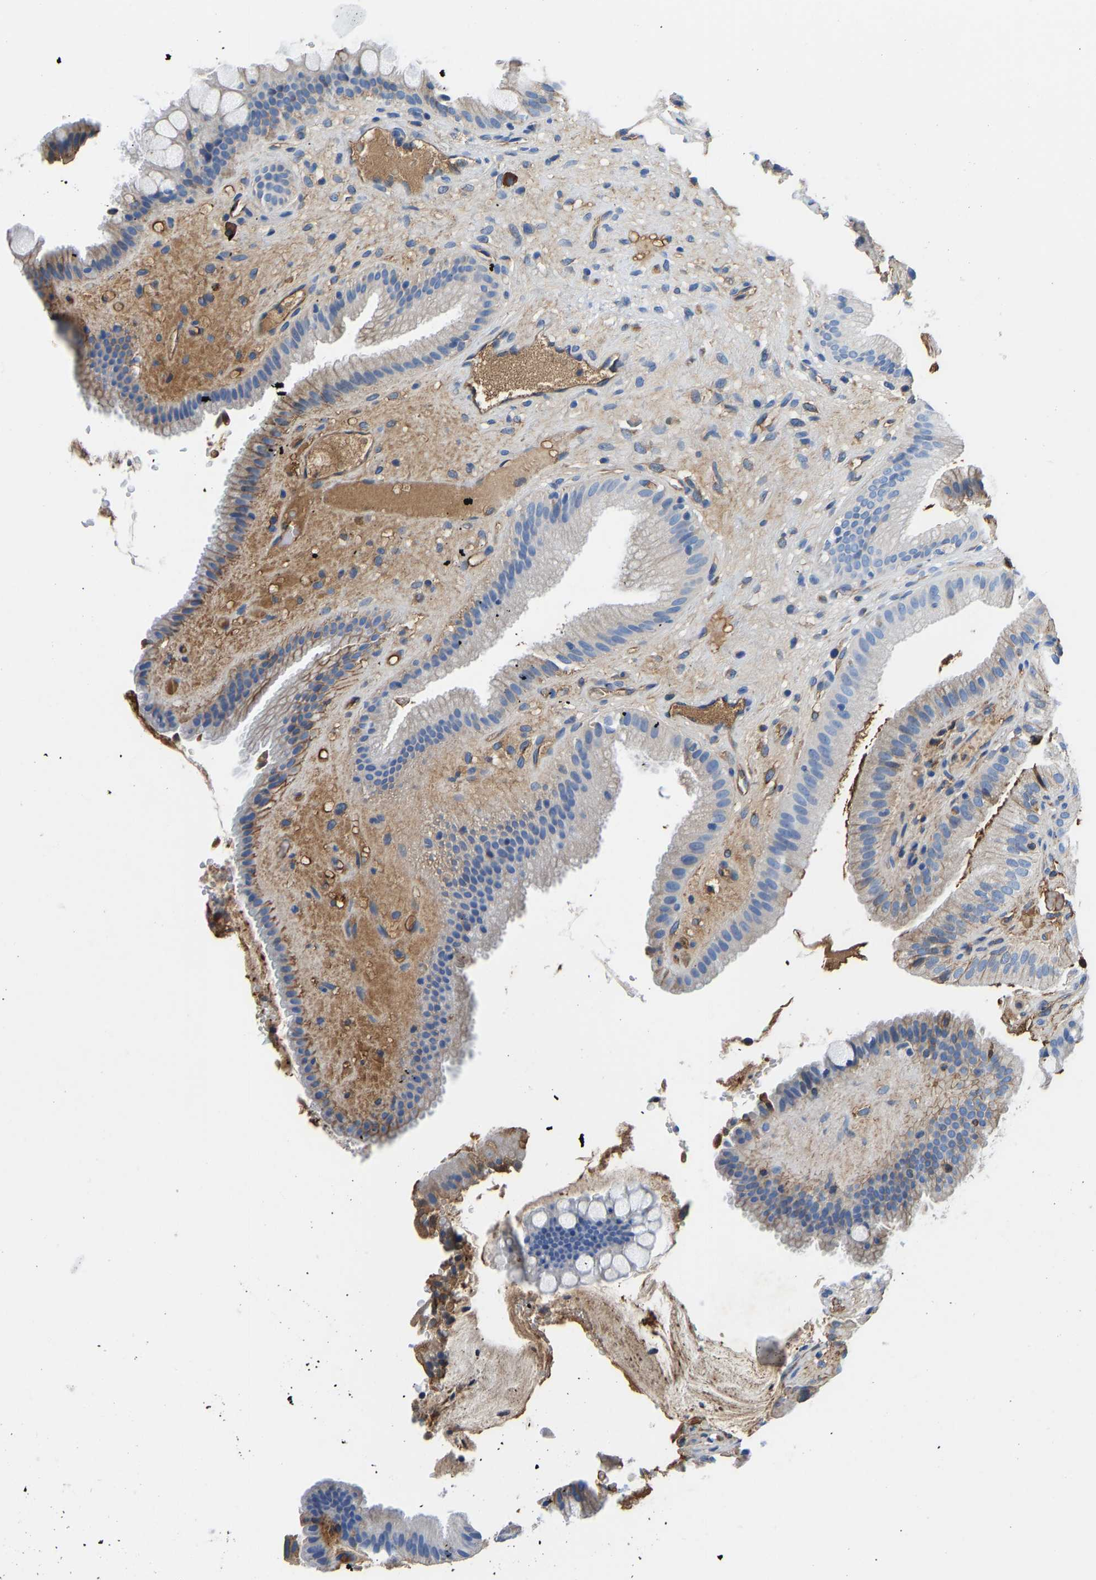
{"staining": {"intensity": "moderate", "quantity": "<25%", "location": "cytoplasmic/membranous"}, "tissue": "gallbladder", "cell_type": "Glandular cells", "image_type": "normal", "snomed": [{"axis": "morphology", "description": "Normal tissue, NOS"}, {"axis": "topography", "description": "Gallbladder"}], "caption": "A brown stain labels moderate cytoplasmic/membranous positivity of a protein in glandular cells of normal human gallbladder. (DAB (3,3'-diaminobenzidine) IHC, brown staining for protein, blue staining for nuclei).", "gene": "HSPG2", "patient": {"sex": "male", "age": 49}}